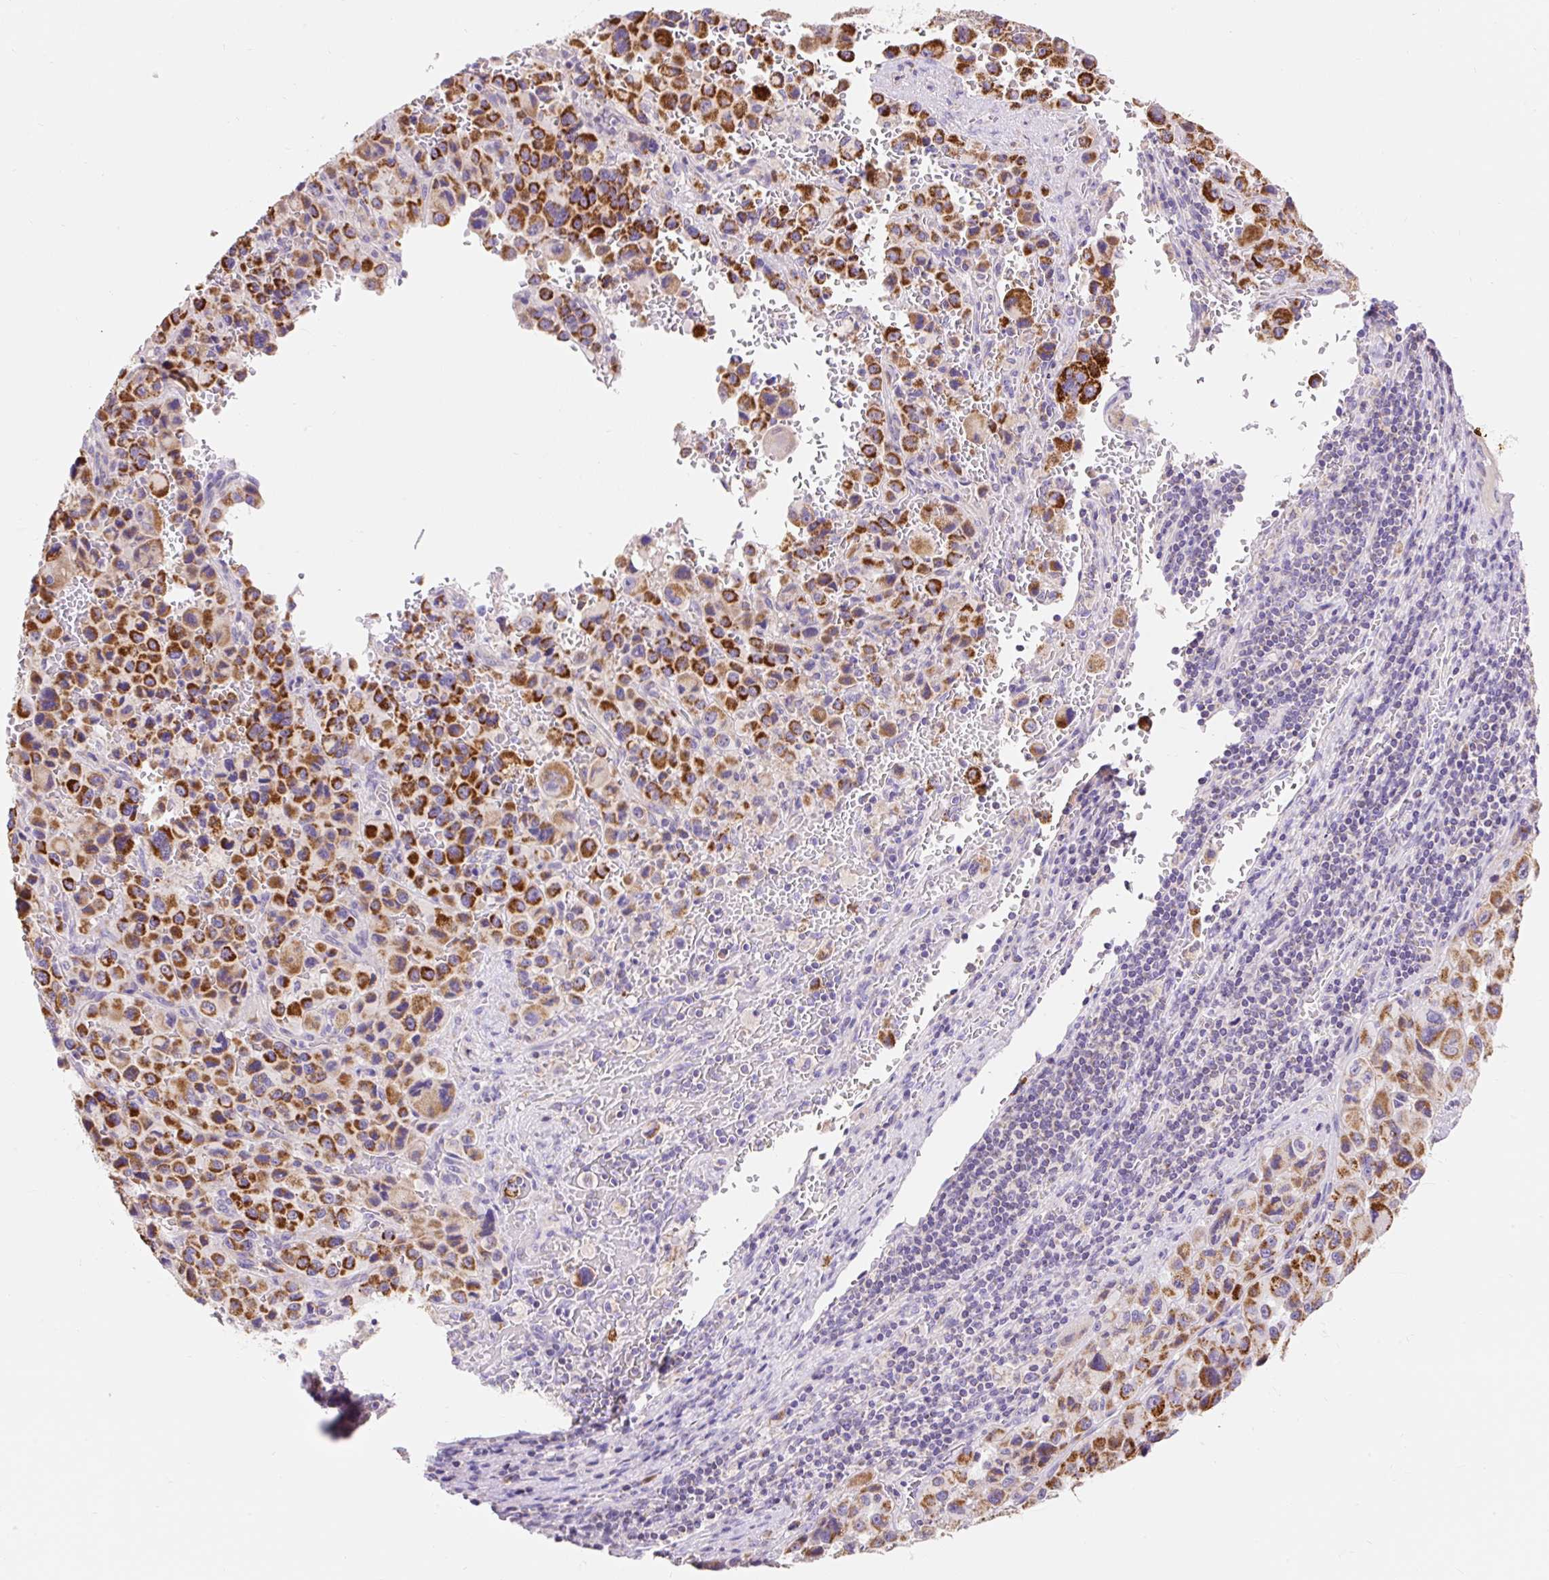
{"staining": {"intensity": "strong", "quantity": ">75%", "location": "cytoplasmic/membranous"}, "tissue": "melanoma", "cell_type": "Tumor cells", "image_type": "cancer", "snomed": [{"axis": "morphology", "description": "Malignant melanoma, Metastatic site"}, {"axis": "topography", "description": "Lymph node"}], "caption": "This is a micrograph of IHC staining of melanoma, which shows strong positivity in the cytoplasmic/membranous of tumor cells.", "gene": "PMAIP1", "patient": {"sex": "female", "age": 65}}